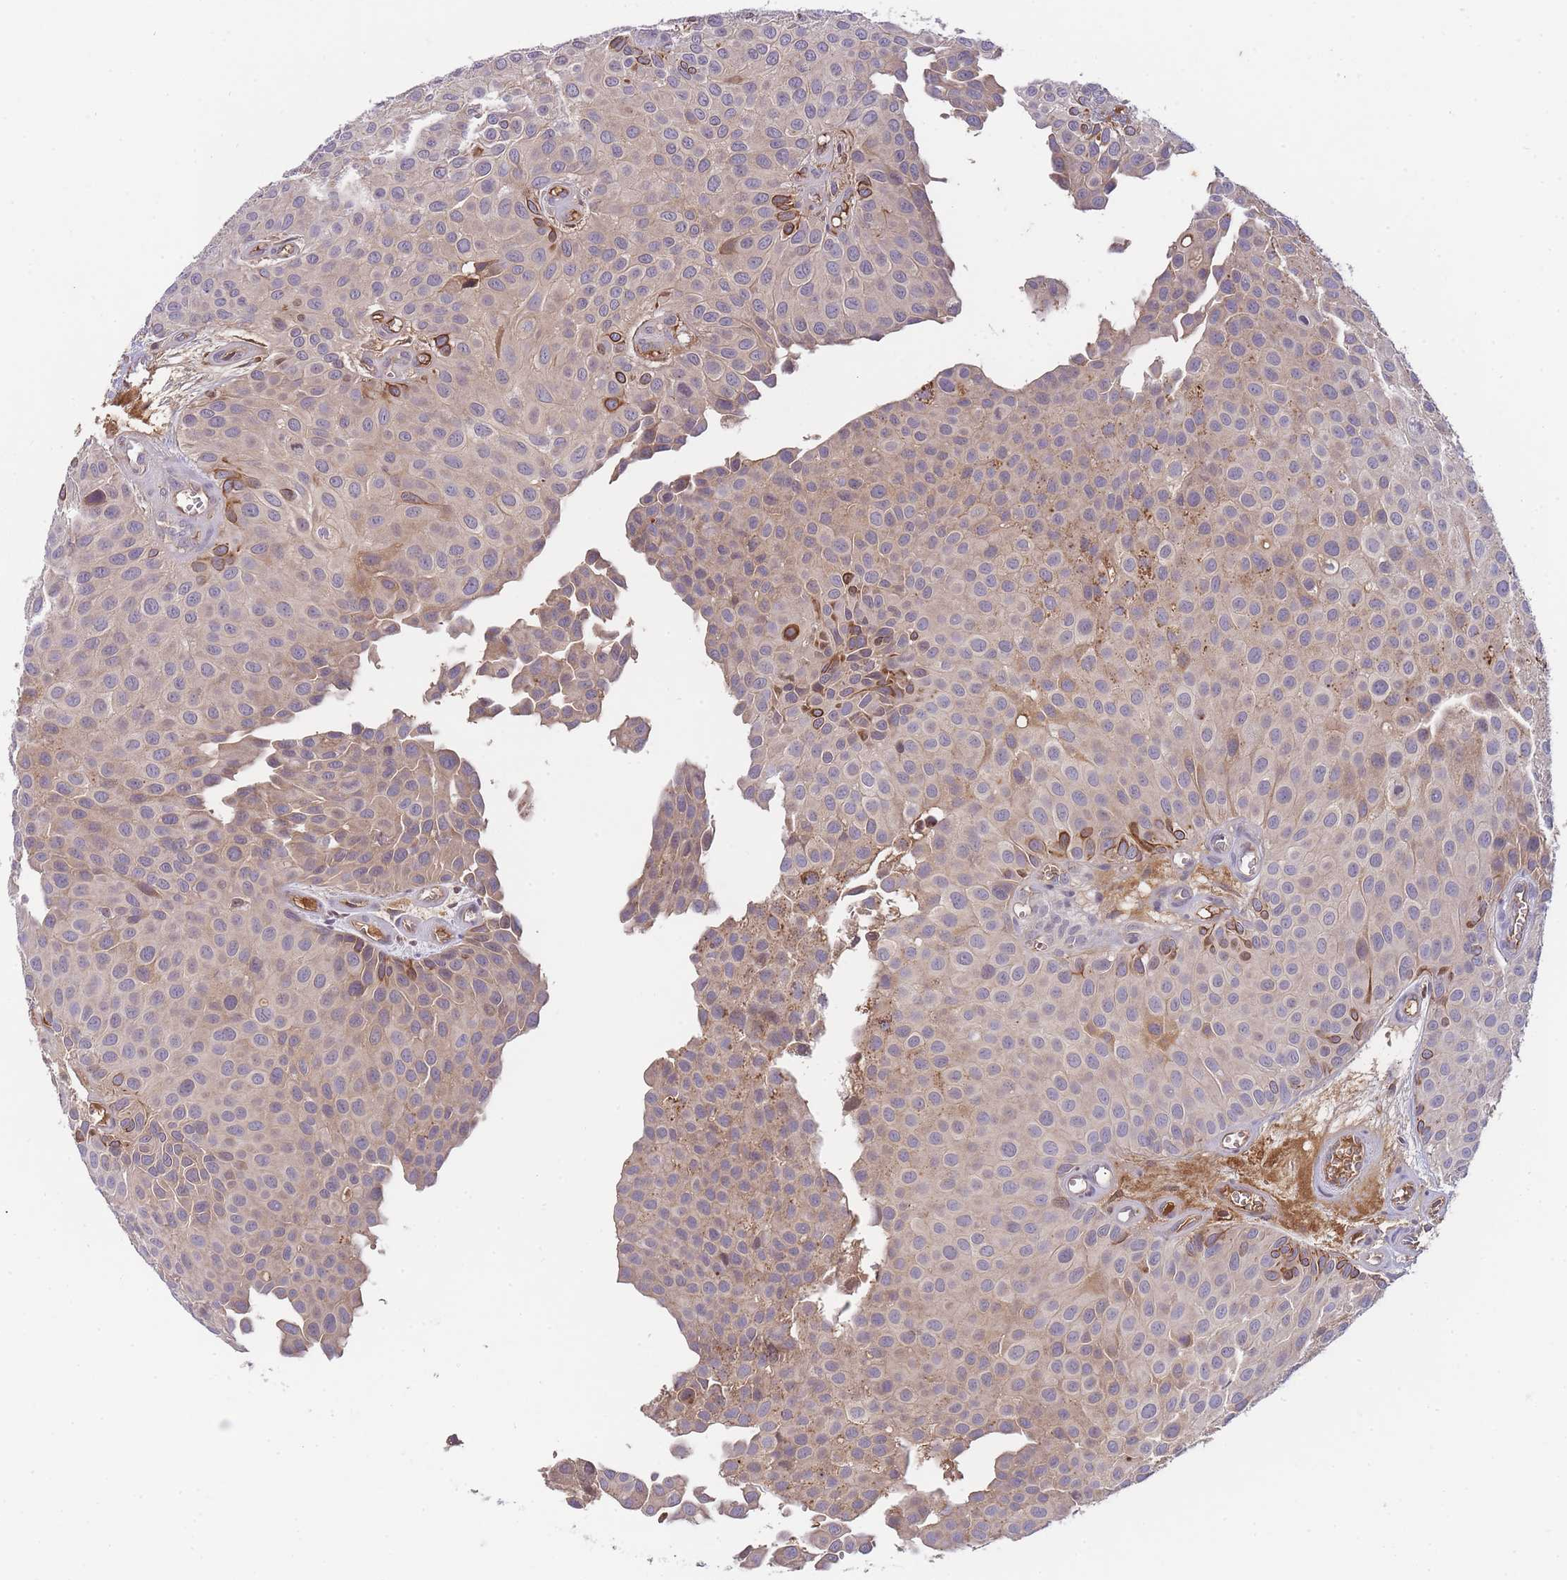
{"staining": {"intensity": "strong", "quantity": "<25%", "location": "cytoplasmic/membranous"}, "tissue": "urothelial cancer", "cell_type": "Tumor cells", "image_type": "cancer", "snomed": [{"axis": "morphology", "description": "Urothelial carcinoma, Low grade"}, {"axis": "topography", "description": "Urinary bladder"}], "caption": "Tumor cells demonstrate medium levels of strong cytoplasmic/membranous positivity in approximately <25% of cells in human low-grade urothelial carcinoma. (DAB IHC, brown staining for protein, blue staining for nuclei).", "gene": "RALGDS", "patient": {"sex": "male", "age": 88}}